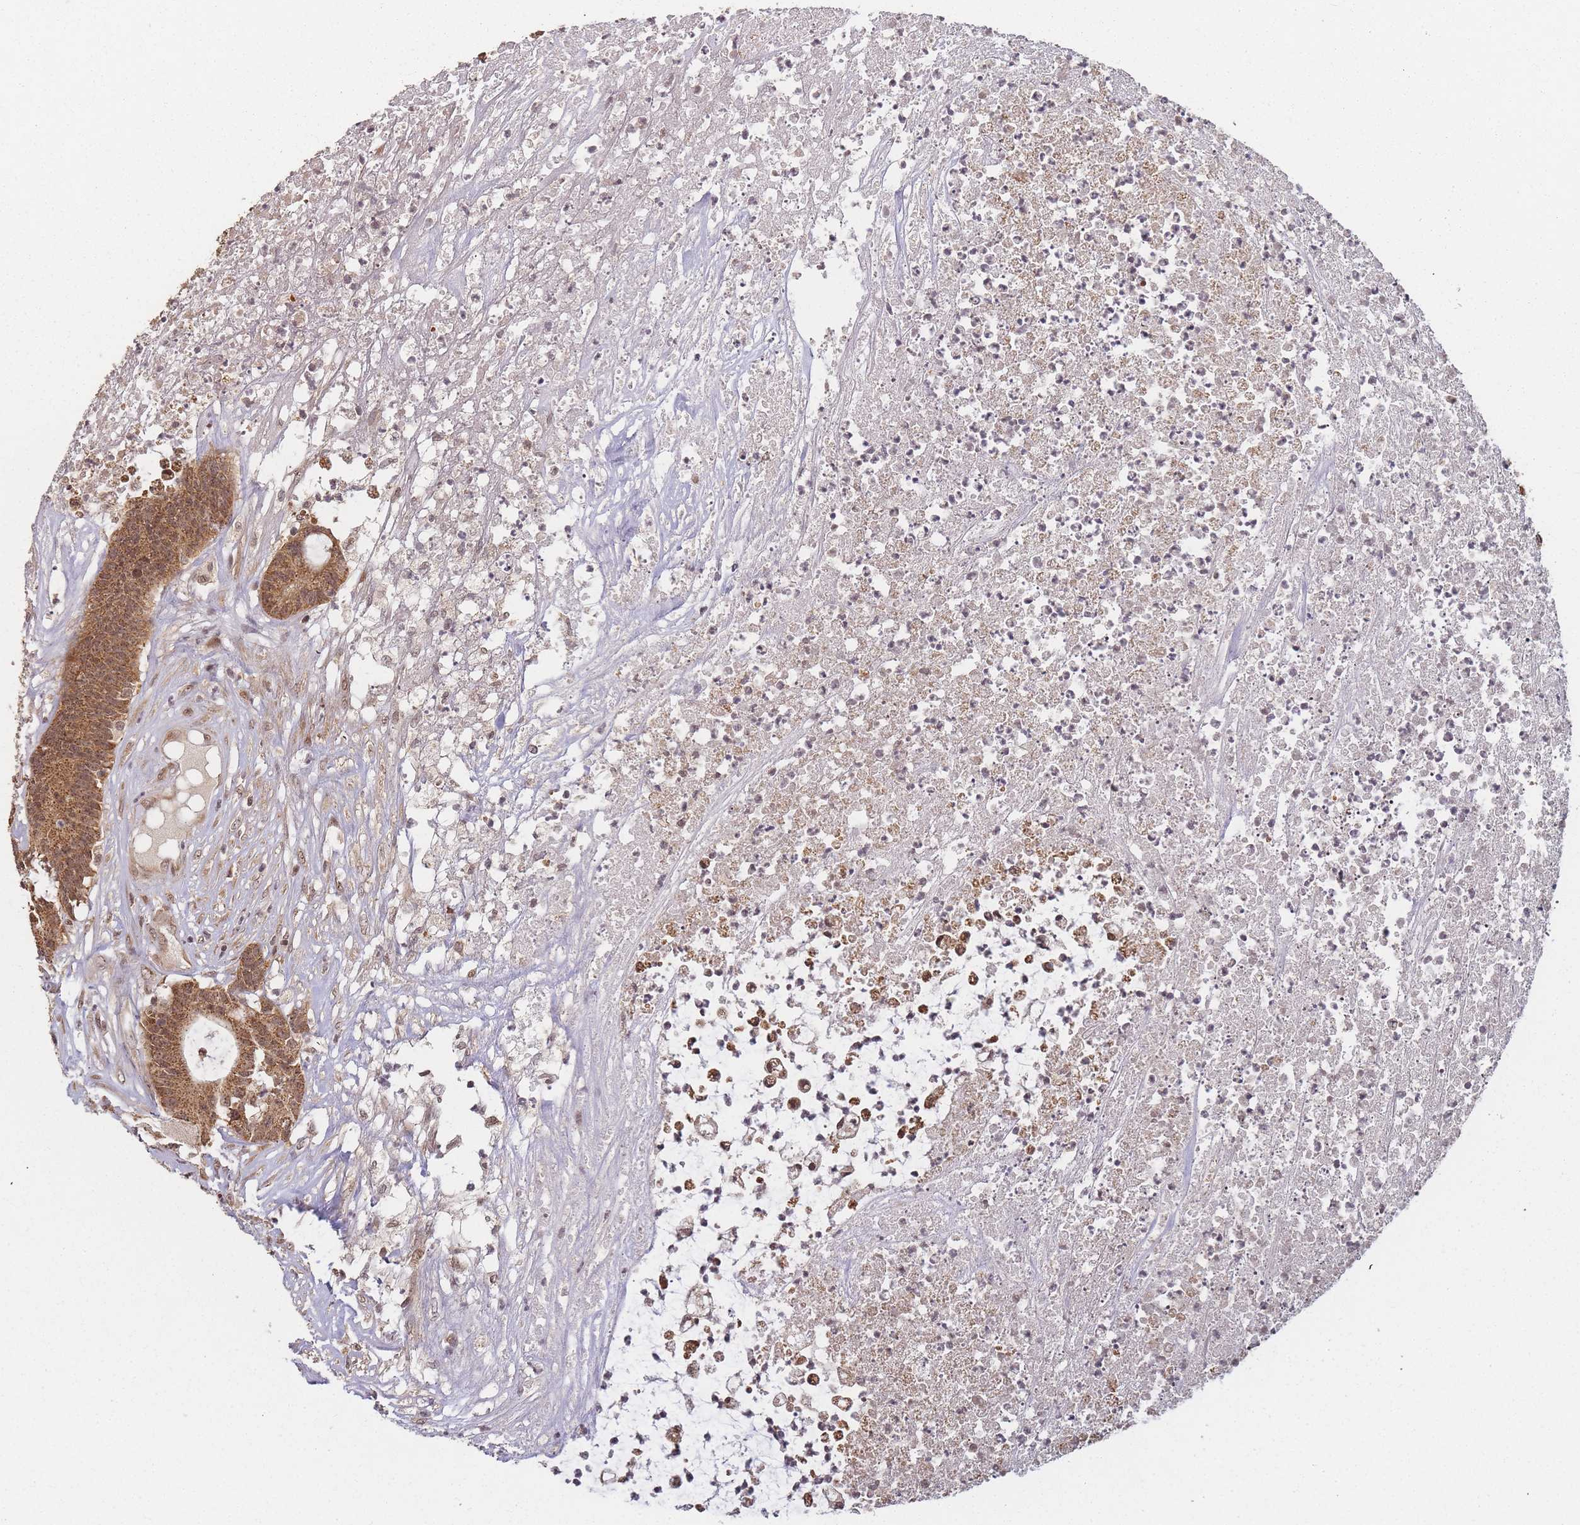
{"staining": {"intensity": "moderate", "quantity": ">75%", "location": "cytoplasmic/membranous,nuclear"}, "tissue": "colorectal cancer", "cell_type": "Tumor cells", "image_type": "cancer", "snomed": [{"axis": "morphology", "description": "Adenocarcinoma, NOS"}, {"axis": "topography", "description": "Colon"}], "caption": "Protein expression analysis of human colorectal cancer (adenocarcinoma) reveals moderate cytoplasmic/membranous and nuclear positivity in about >75% of tumor cells. The staining was performed using DAB, with brown indicating positive protein expression. Nuclei are stained blue with hematoxylin.", "gene": "ZNF497", "patient": {"sex": "female", "age": 84}}